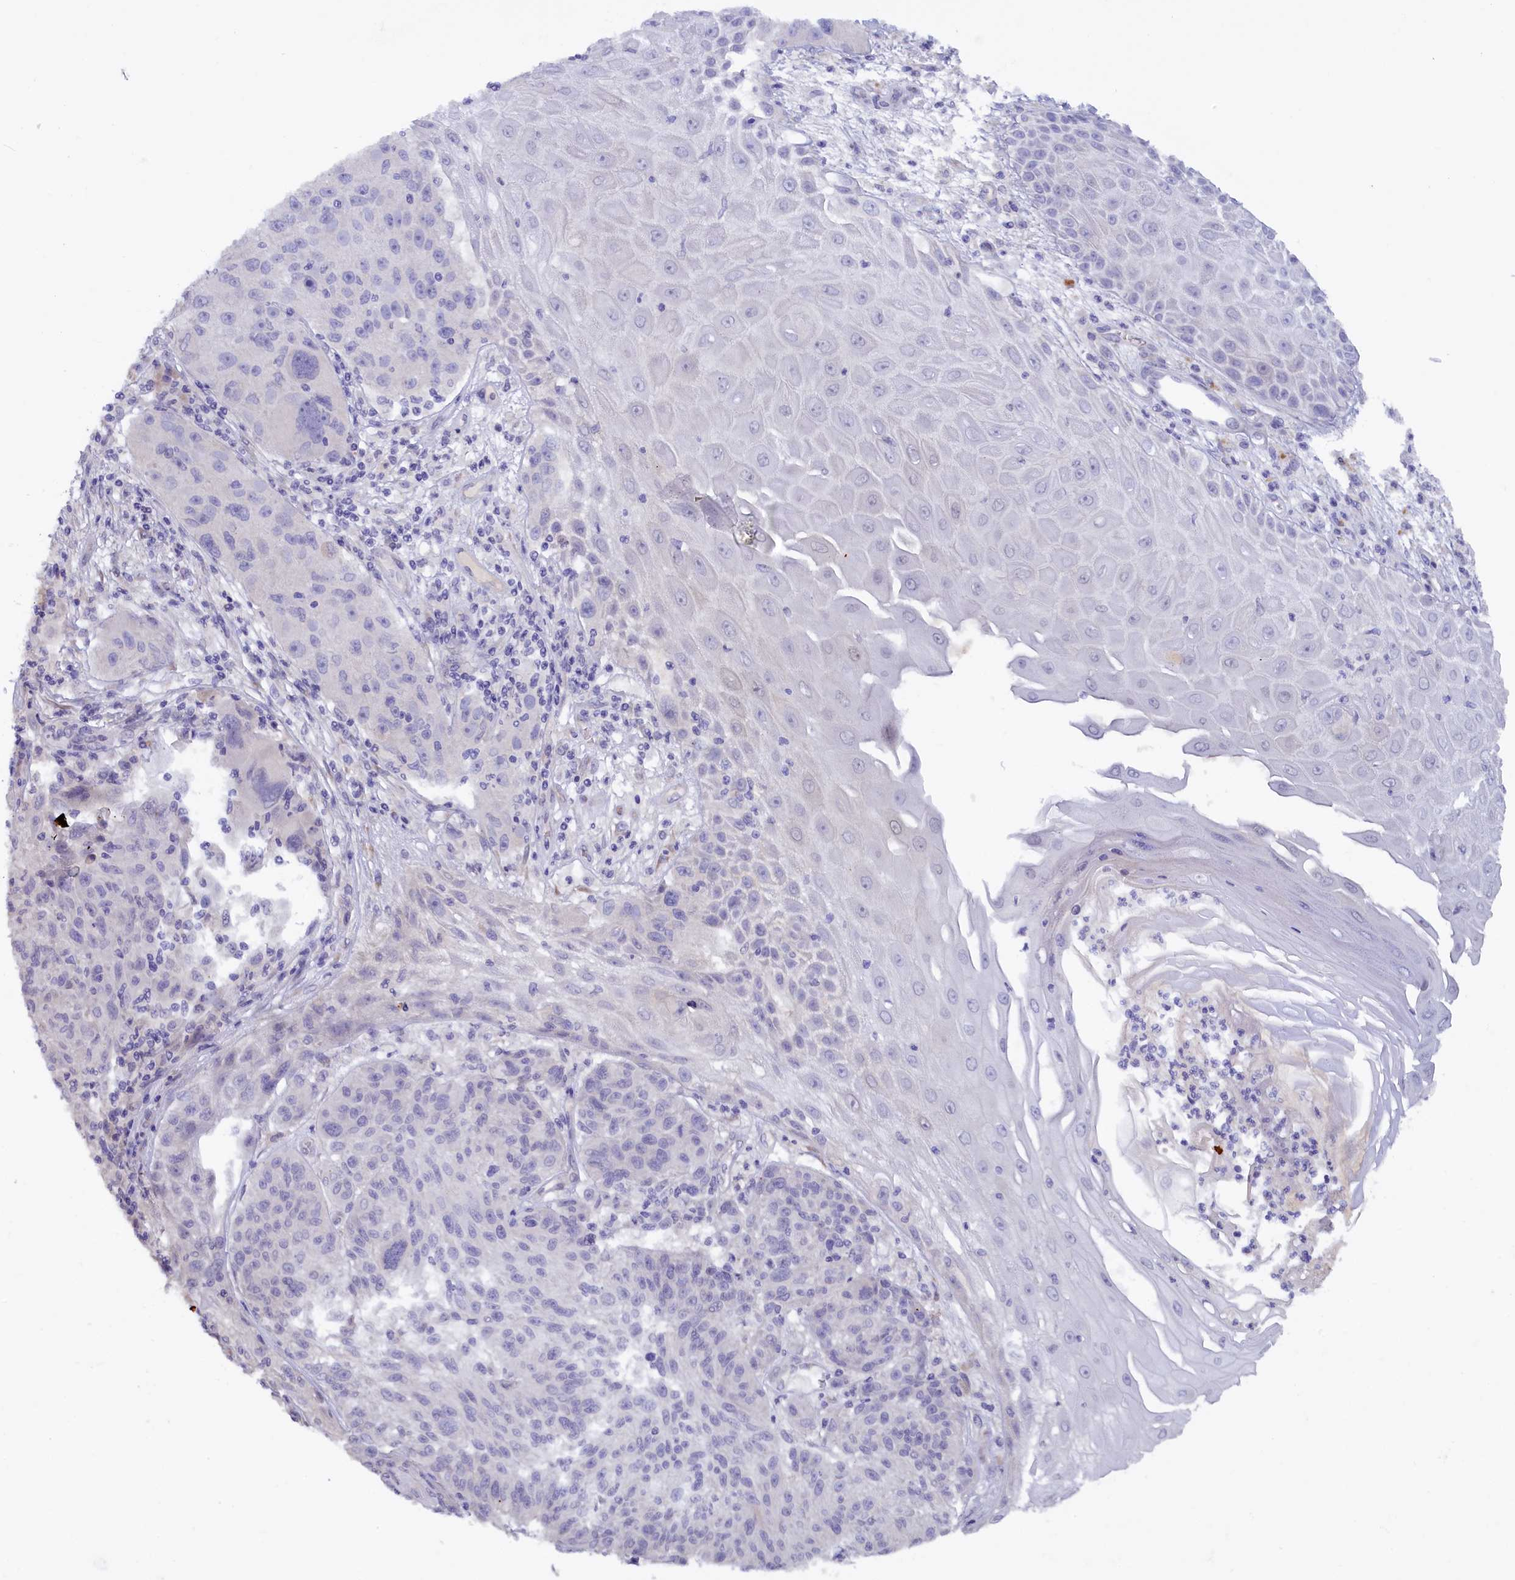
{"staining": {"intensity": "negative", "quantity": "none", "location": "none"}, "tissue": "melanoma", "cell_type": "Tumor cells", "image_type": "cancer", "snomed": [{"axis": "morphology", "description": "Malignant melanoma, NOS"}, {"axis": "topography", "description": "Skin"}], "caption": "This is an IHC histopathology image of malignant melanoma. There is no staining in tumor cells.", "gene": "ZSWIM4", "patient": {"sex": "male", "age": 53}}